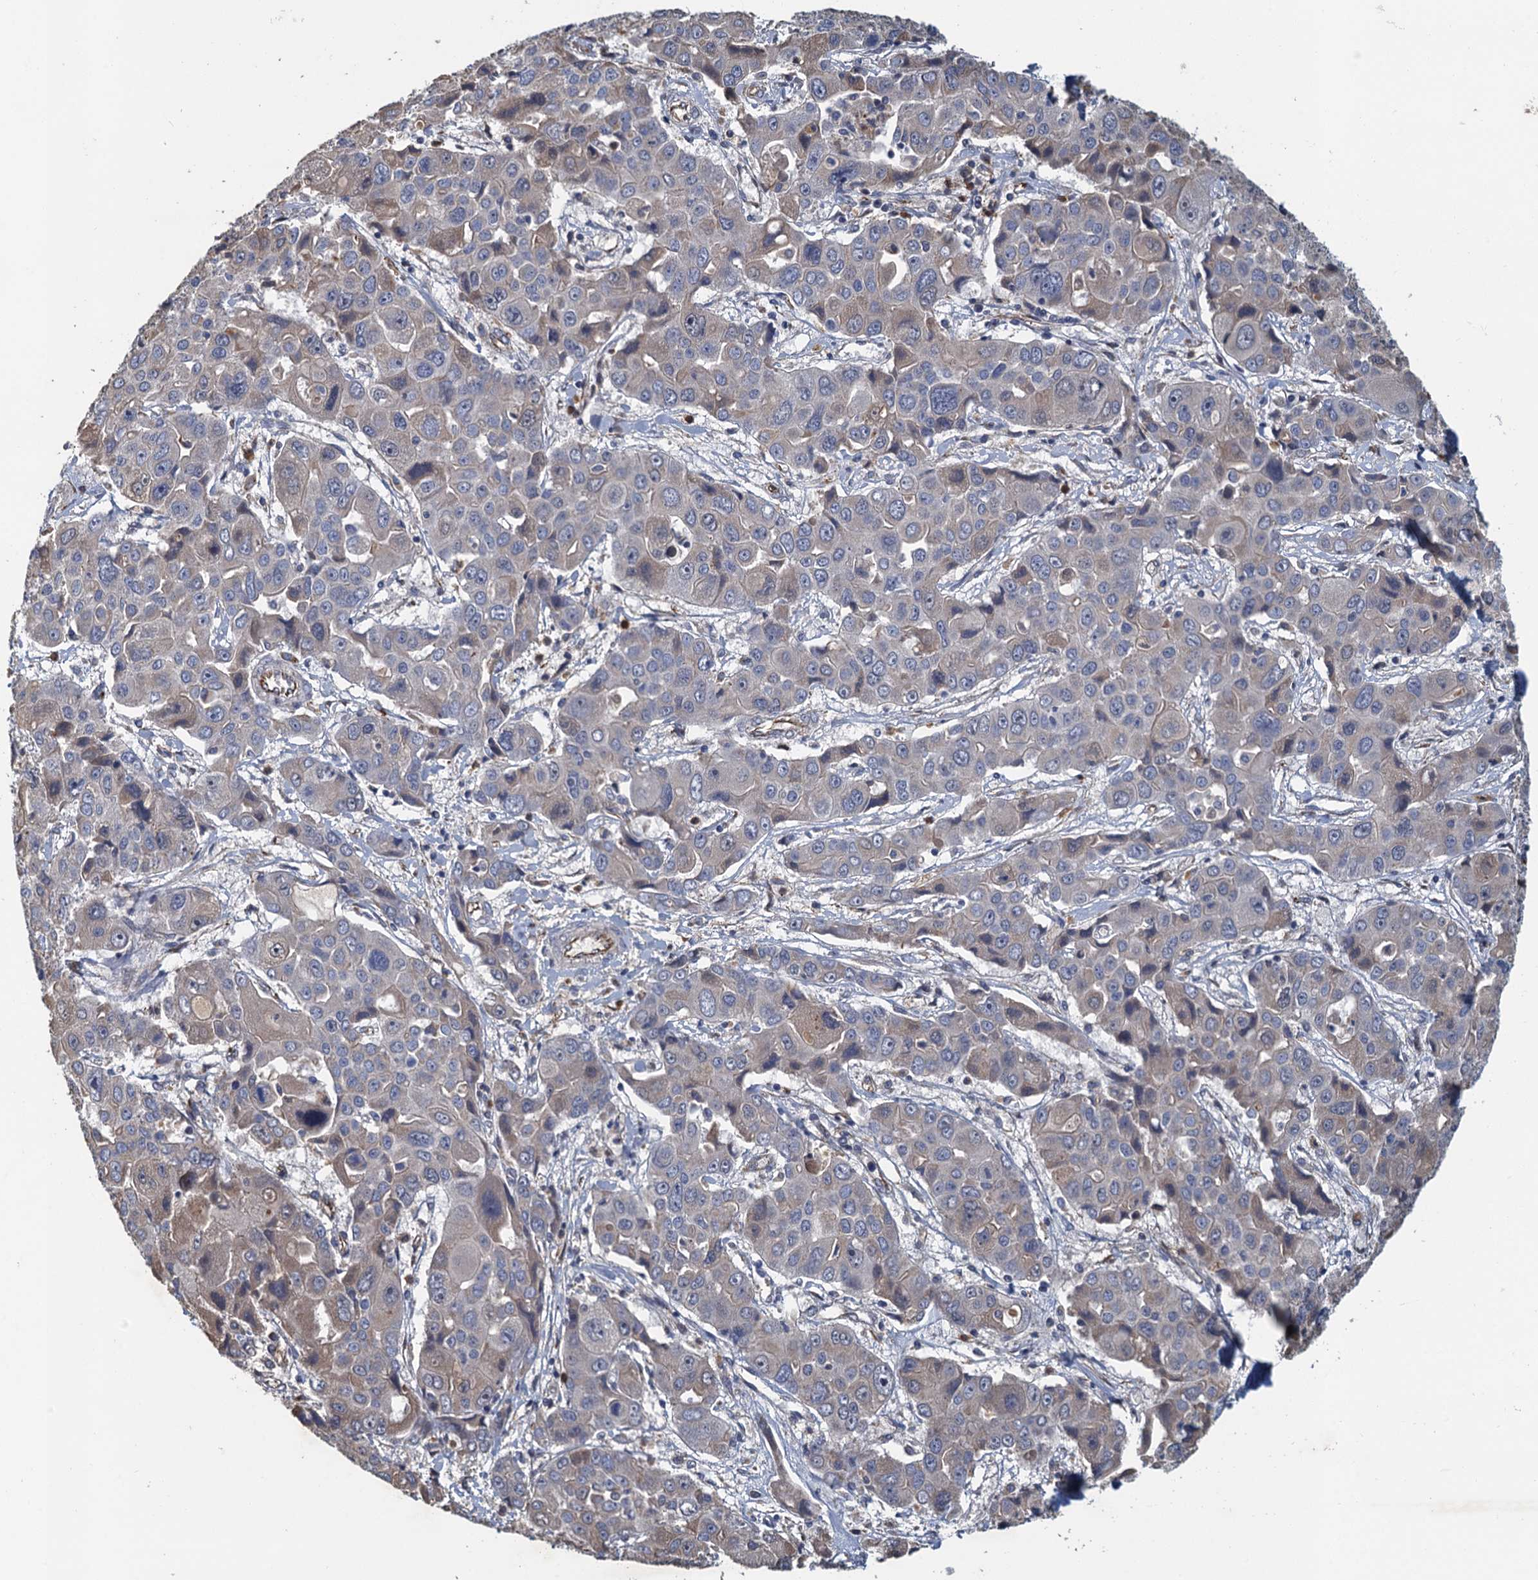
{"staining": {"intensity": "weak", "quantity": "<25%", "location": "cytoplasmic/membranous"}, "tissue": "liver cancer", "cell_type": "Tumor cells", "image_type": "cancer", "snomed": [{"axis": "morphology", "description": "Cholangiocarcinoma"}, {"axis": "topography", "description": "Liver"}], "caption": "IHC of liver cholangiocarcinoma shows no staining in tumor cells.", "gene": "ACSBG1", "patient": {"sex": "male", "age": 67}}